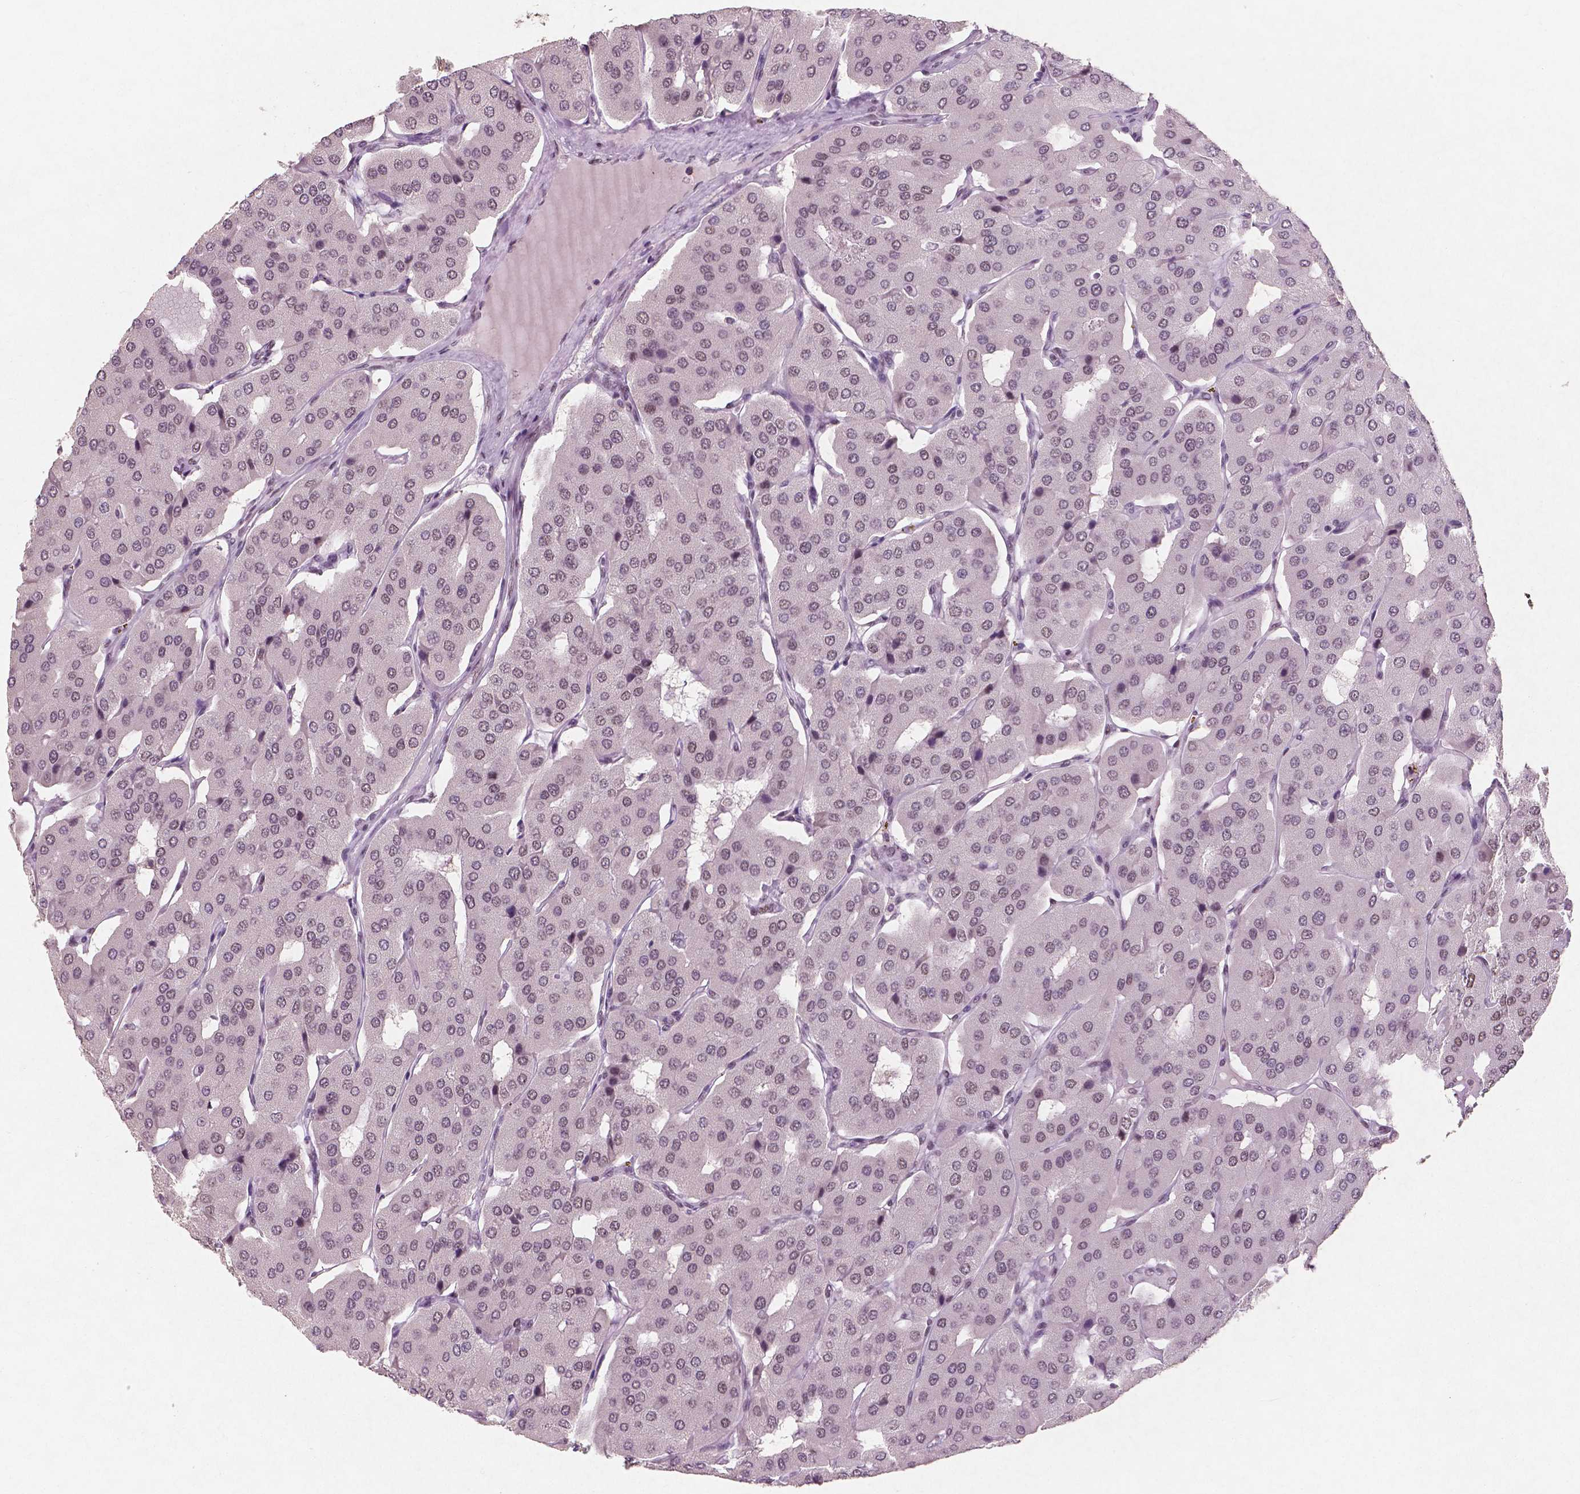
{"staining": {"intensity": "weak", "quantity": ">75%", "location": "nuclear"}, "tissue": "parathyroid gland", "cell_type": "Glandular cells", "image_type": "normal", "snomed": [{"axis": "morphology", "description": "Normal tissue, NOS"}, {"axis": "morphology", "description": "Adenoma, NOS"}, {"axis": "topography", "description": "Parathyroid gland"}], "caption": "Immunohistochemistry photomicrograph of benign parathyroid gland: human parathyroid gland stained using IHC displays low levels of weak protein expression localized specifically in the nuclear of glandular cells, appearing as a nuclear brown color.", "gene": "BRD4", "patient": {"sex": "female", "age": 86}}